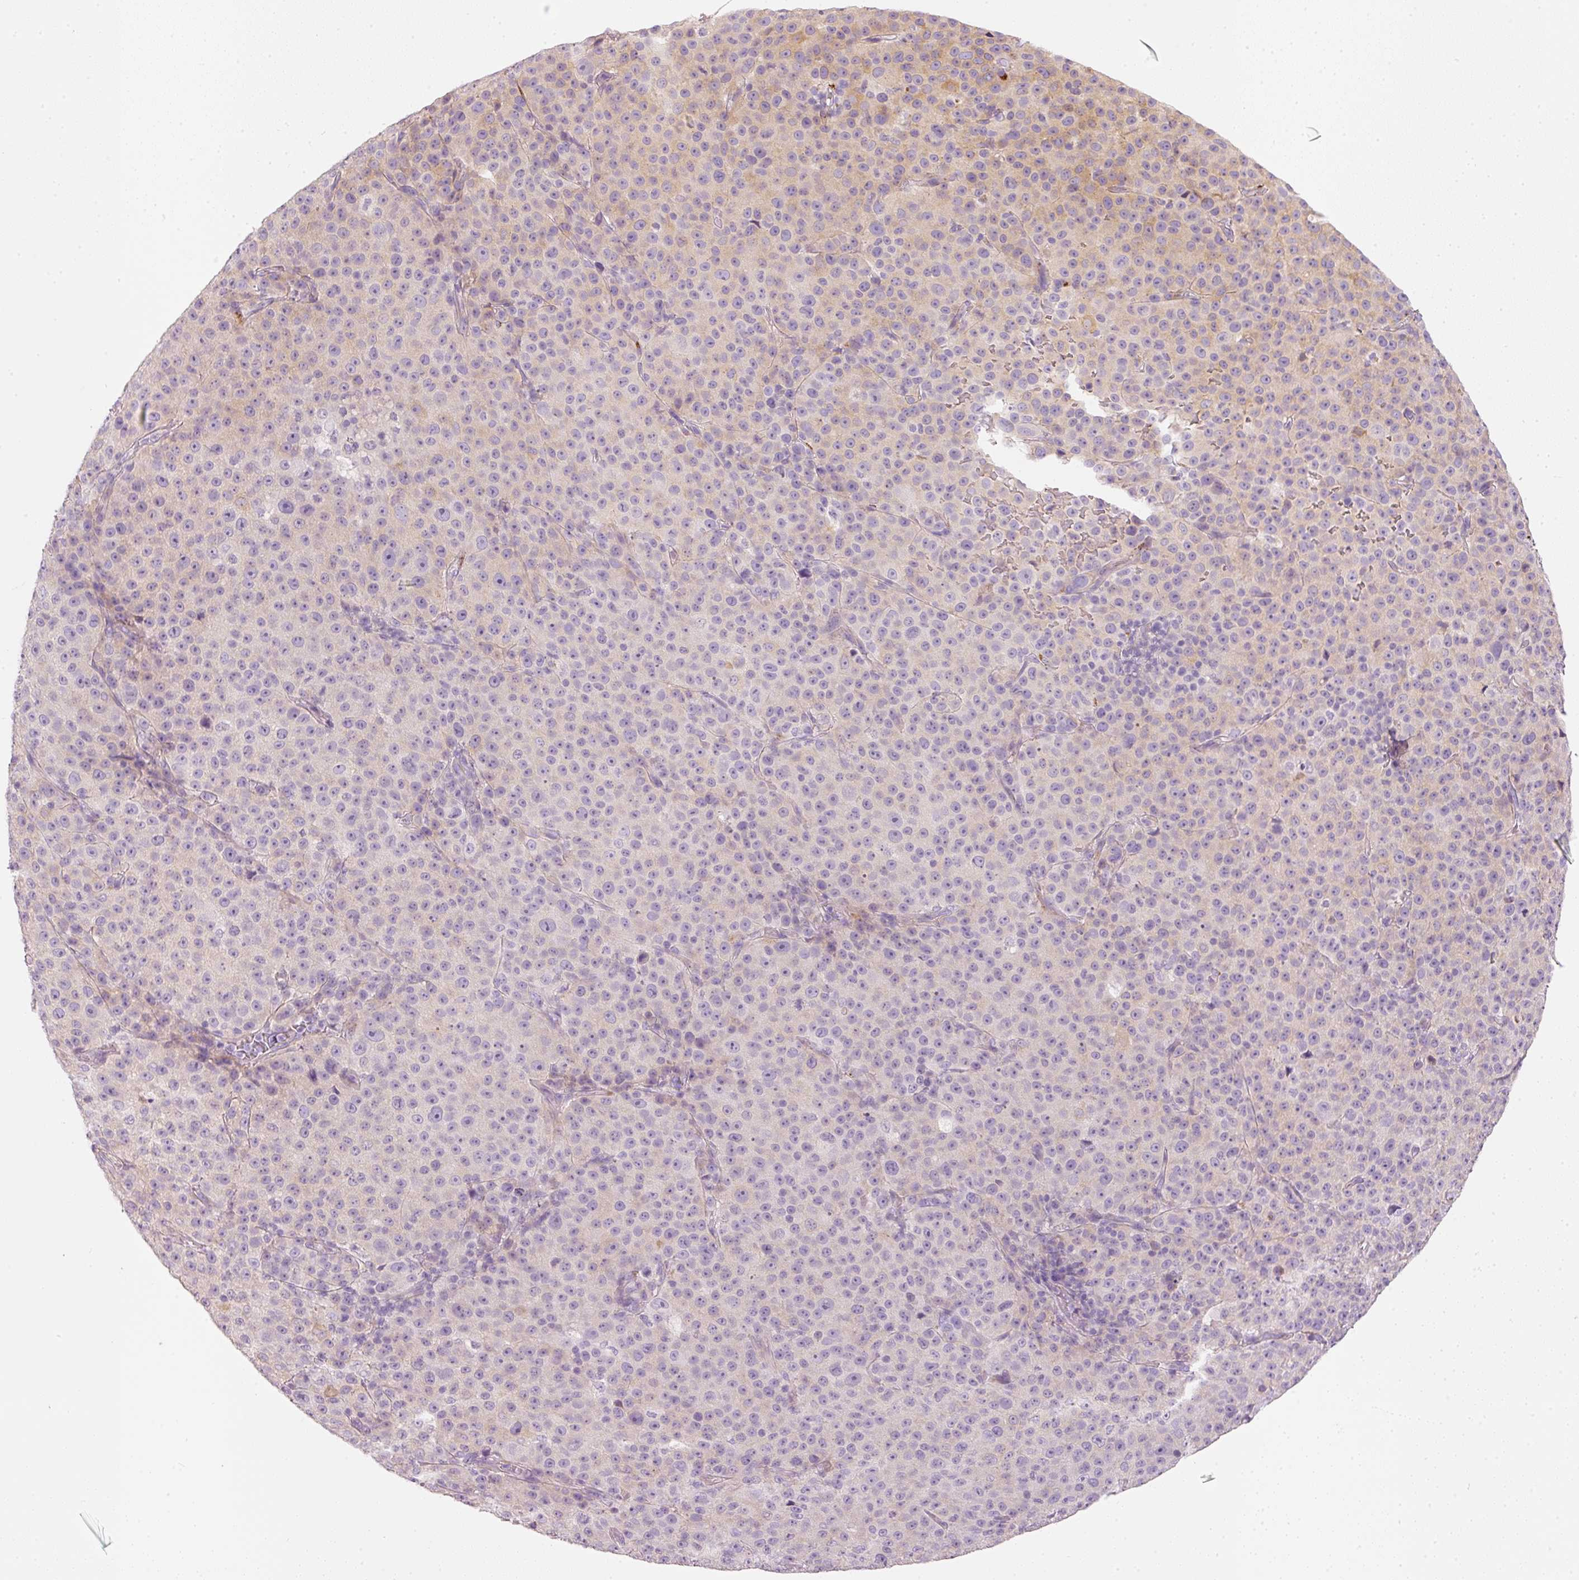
{"staining": {"intensity": "weak", "quantity": "25%-75%", "location": "cytoplasmic/membranous"}, "tissue": "melanoma", "cell_type": "Tumor cells", "image_type": "cancer", "snomed": [{"axis": "morphology", "description": "Malignant melanoma, Metastatic site"}, {"axis": "topography", "description": "Skin"}, {"axis": "topography", "description": "Lymph node"}], "caption": "Immunohistochemistry (DAB (3,3'-diaminobenzidine)) staining of melanoma reveals weak cytoplasmic/membranous protein staining in about 25%-75% of tumor cells.", "gene": "PDXDC1", "patient": {"sex": "male", "age": 66}}